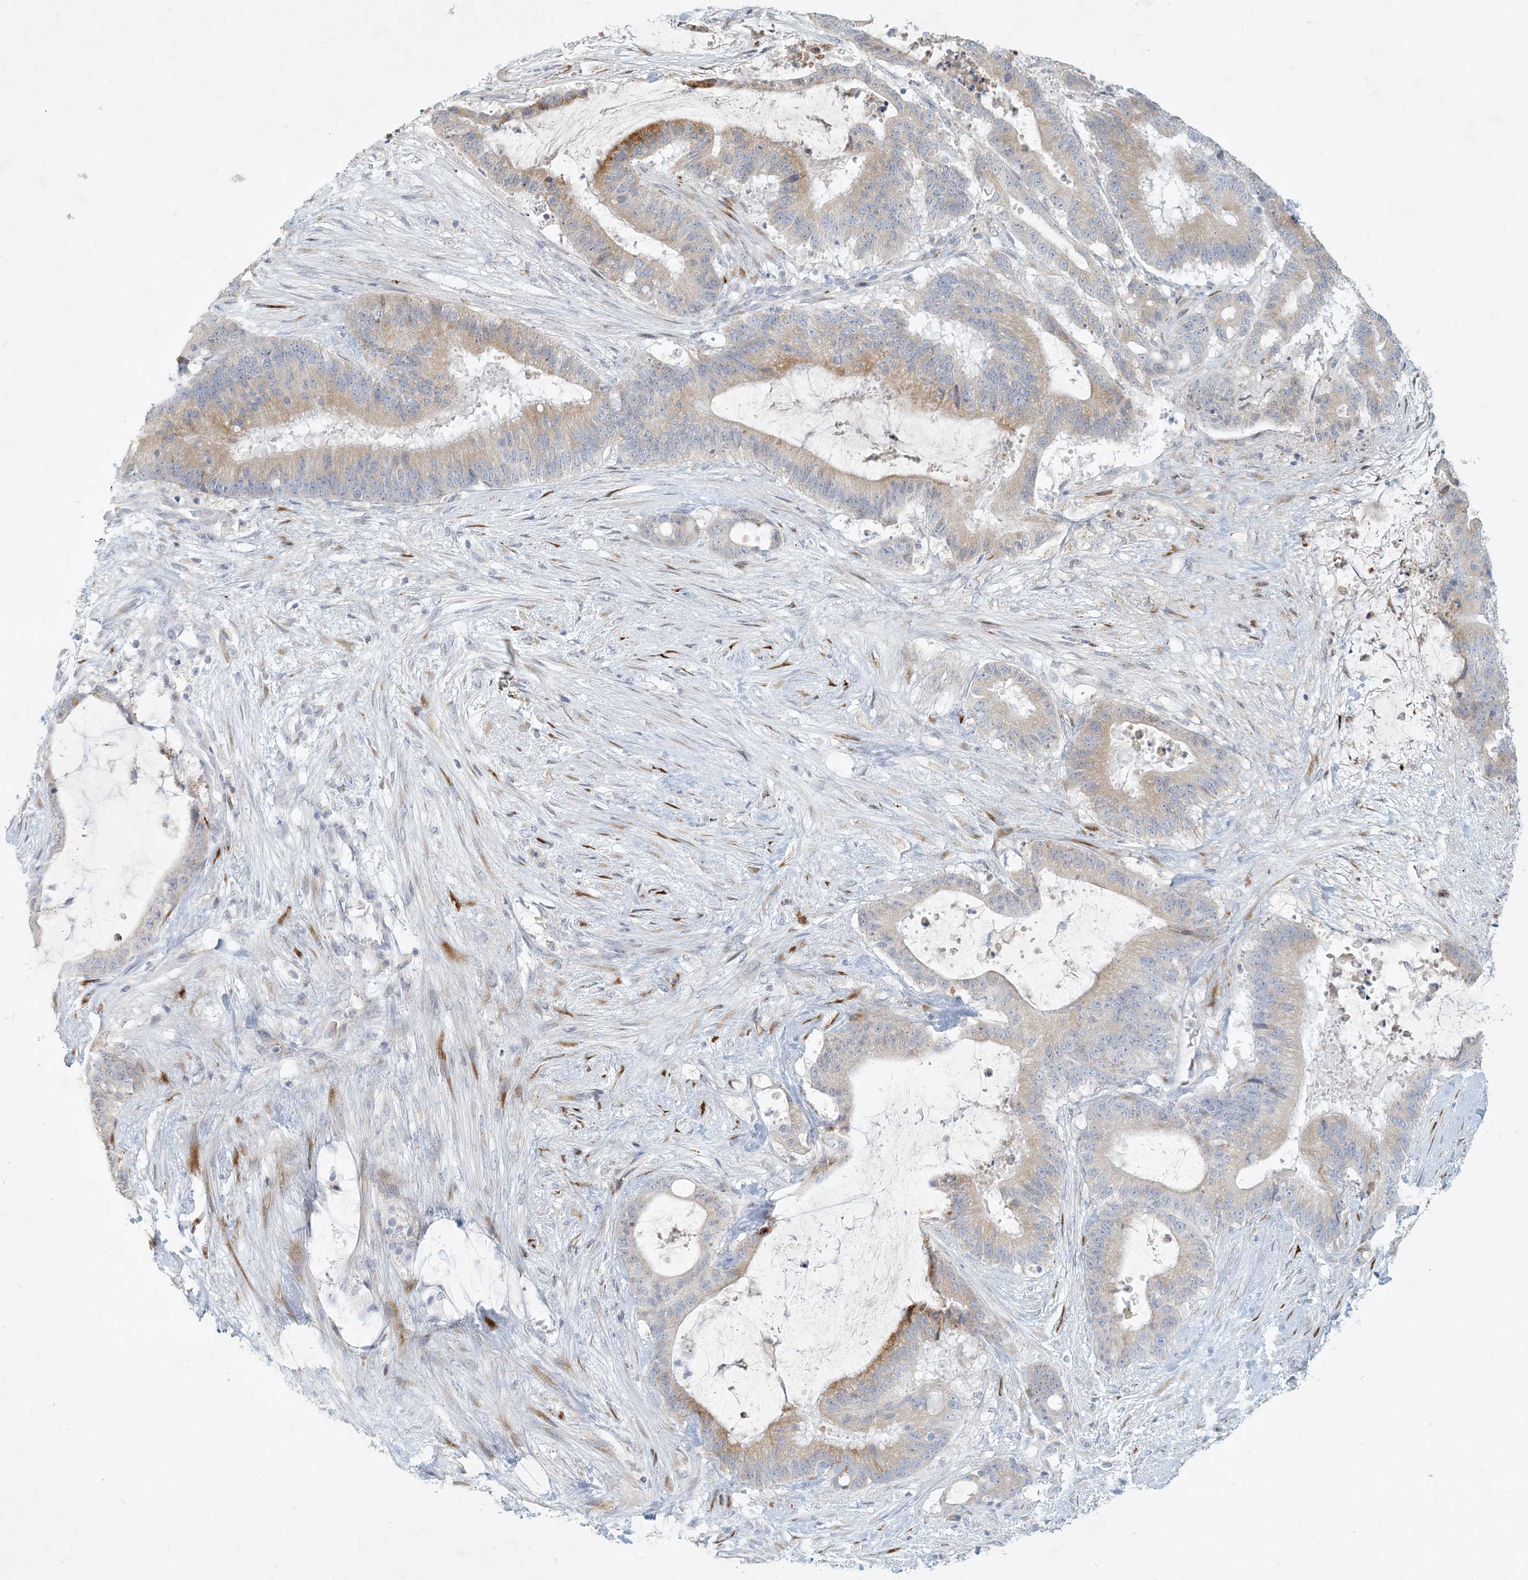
{"staining": {"intensity": "weak", "quantity": ">75%", "location": "cytoplasmic/membranous"}, "tissue": "liver cancer", "cell_type": "Tumor cells", "image_type": "cancer", "snomed": [{"axis": "morphology", "description": "Normal tissue, NOS"}, {"axis": "morphology", "description": "Cholangiocarcinoma"}, {"axis": "topography", "description": "Liver"}, {"axis": "topography", "description": "Peripheral nerve tissue"}], "caption": "Human cholangiocarcinoma (liver) stained with a brown dye exhibits weak cytoplasmic/membranous positive expression in about >75% of tumor cells.", "gene": "ZNF385D", "patient": {"sex": "female", "age": 73}}